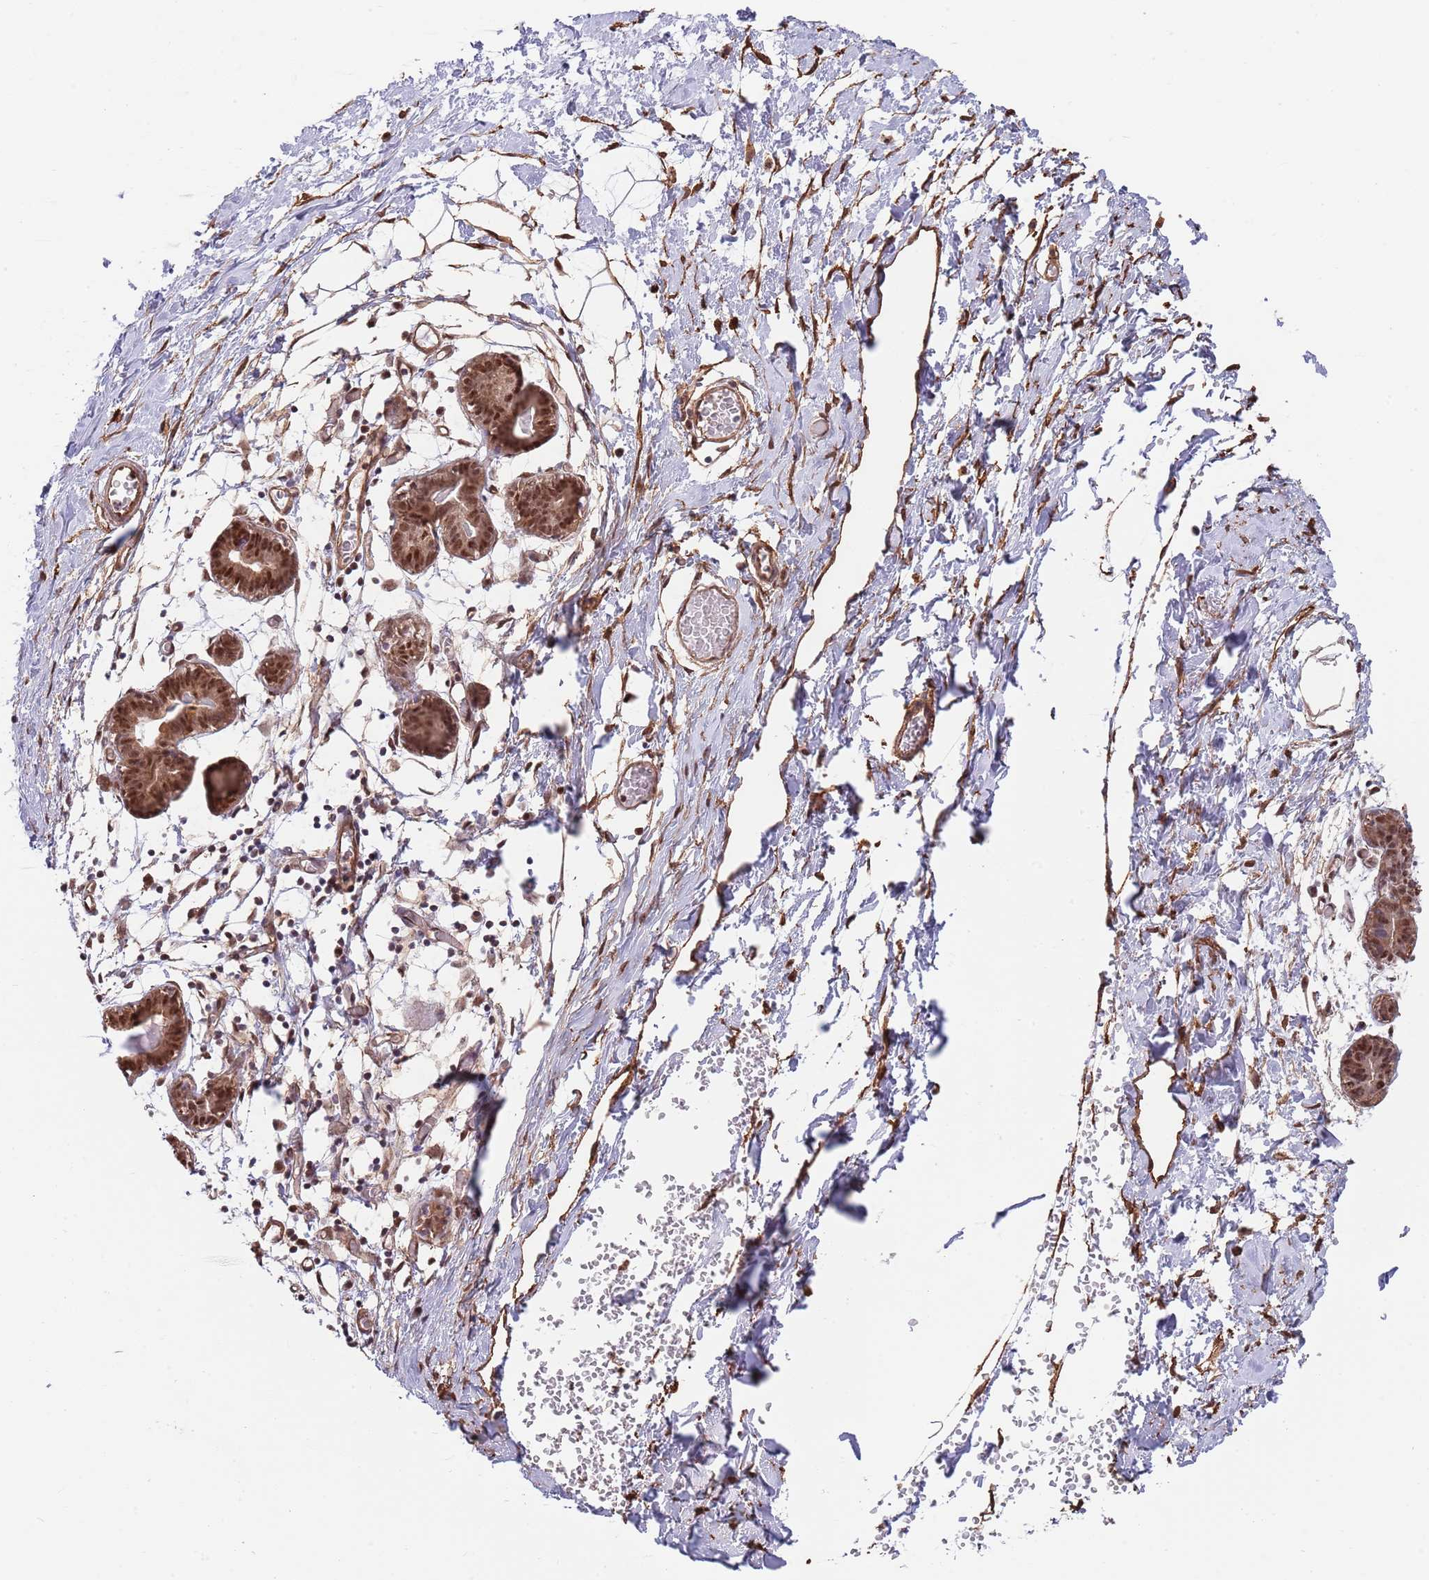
{"staining": {"intensity": "moderate", "quantity": ">75%", "location": "cytoplasmic/membranous,nuclear"}, "tissue": "breast", "cell_type": "Adipocytes", "image_type": "normal", "snomed": [{"axis": "morphology", "description": "Normal tissue, NOS"}, {"axis": "topography", "description": "Breast"}], "caption": "Immunohistochemical staining of unremarkable human breast displays medium levels of moderate cytoplasmic/membranous,nuclear staining in approximately >75% of adipocytes.", "gene": "BPNT1", "patient": {"sex": "female", "age": 27}}